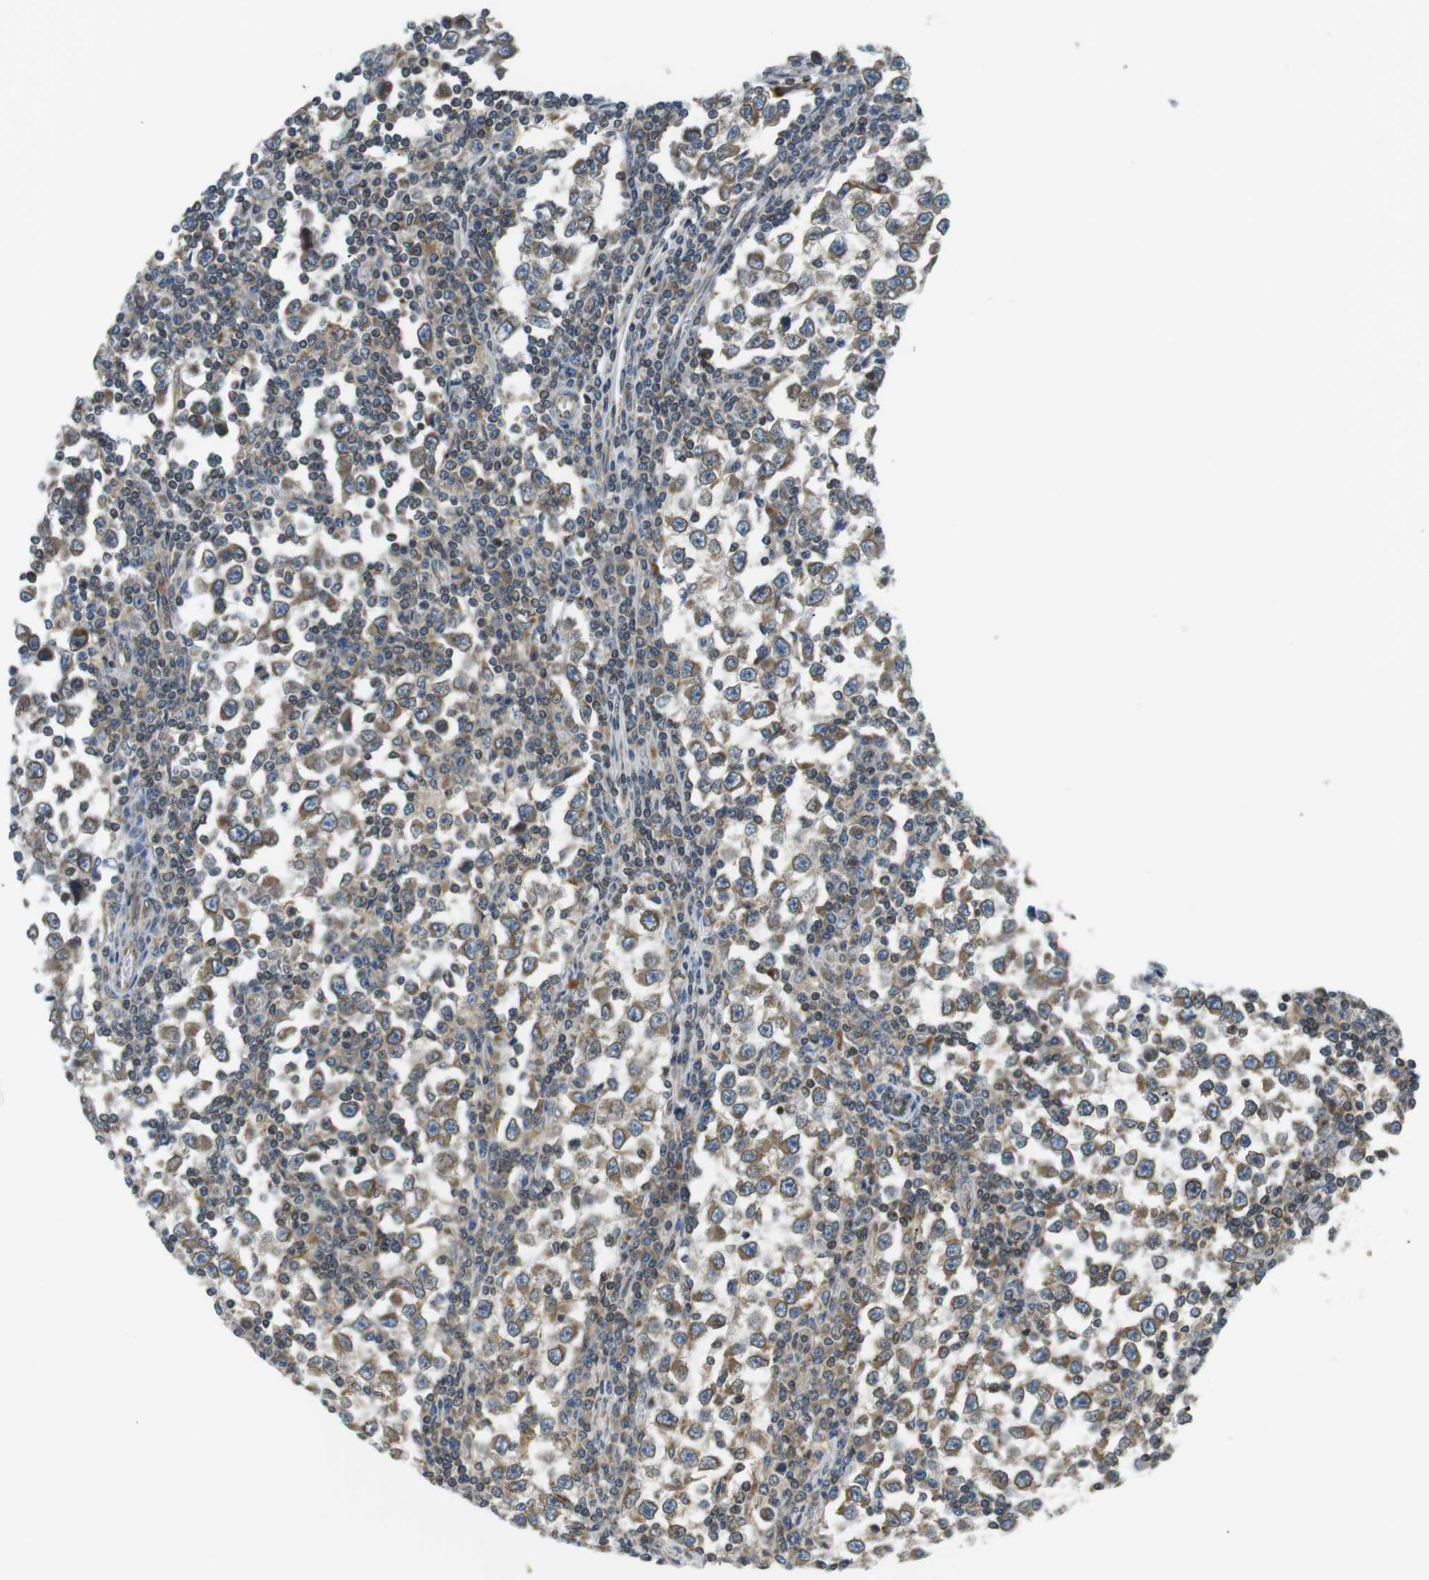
{"staining": {"intensity": "moderate", "quantity": ">75%", "location": "cytoplasmic/membranous,nuclear"}, "tissue": "testis cancer", "cell_type": "Tumor cells", "image_type": "cancer", "snomed": [{"axis": "morphology", "description": "Seminoma, NOS"}, {"axis": "topography", "description": "Testis"}], "caption": "A brown stain shows moderate cytoplasmic/membranous and nuclear staining of a protein in human testis cancer tumor cells. (Brightfield microscopy of DAB IHC at high magnification).", "gene": "TMX4", "patient": {"sex": "male", "age": 65}}